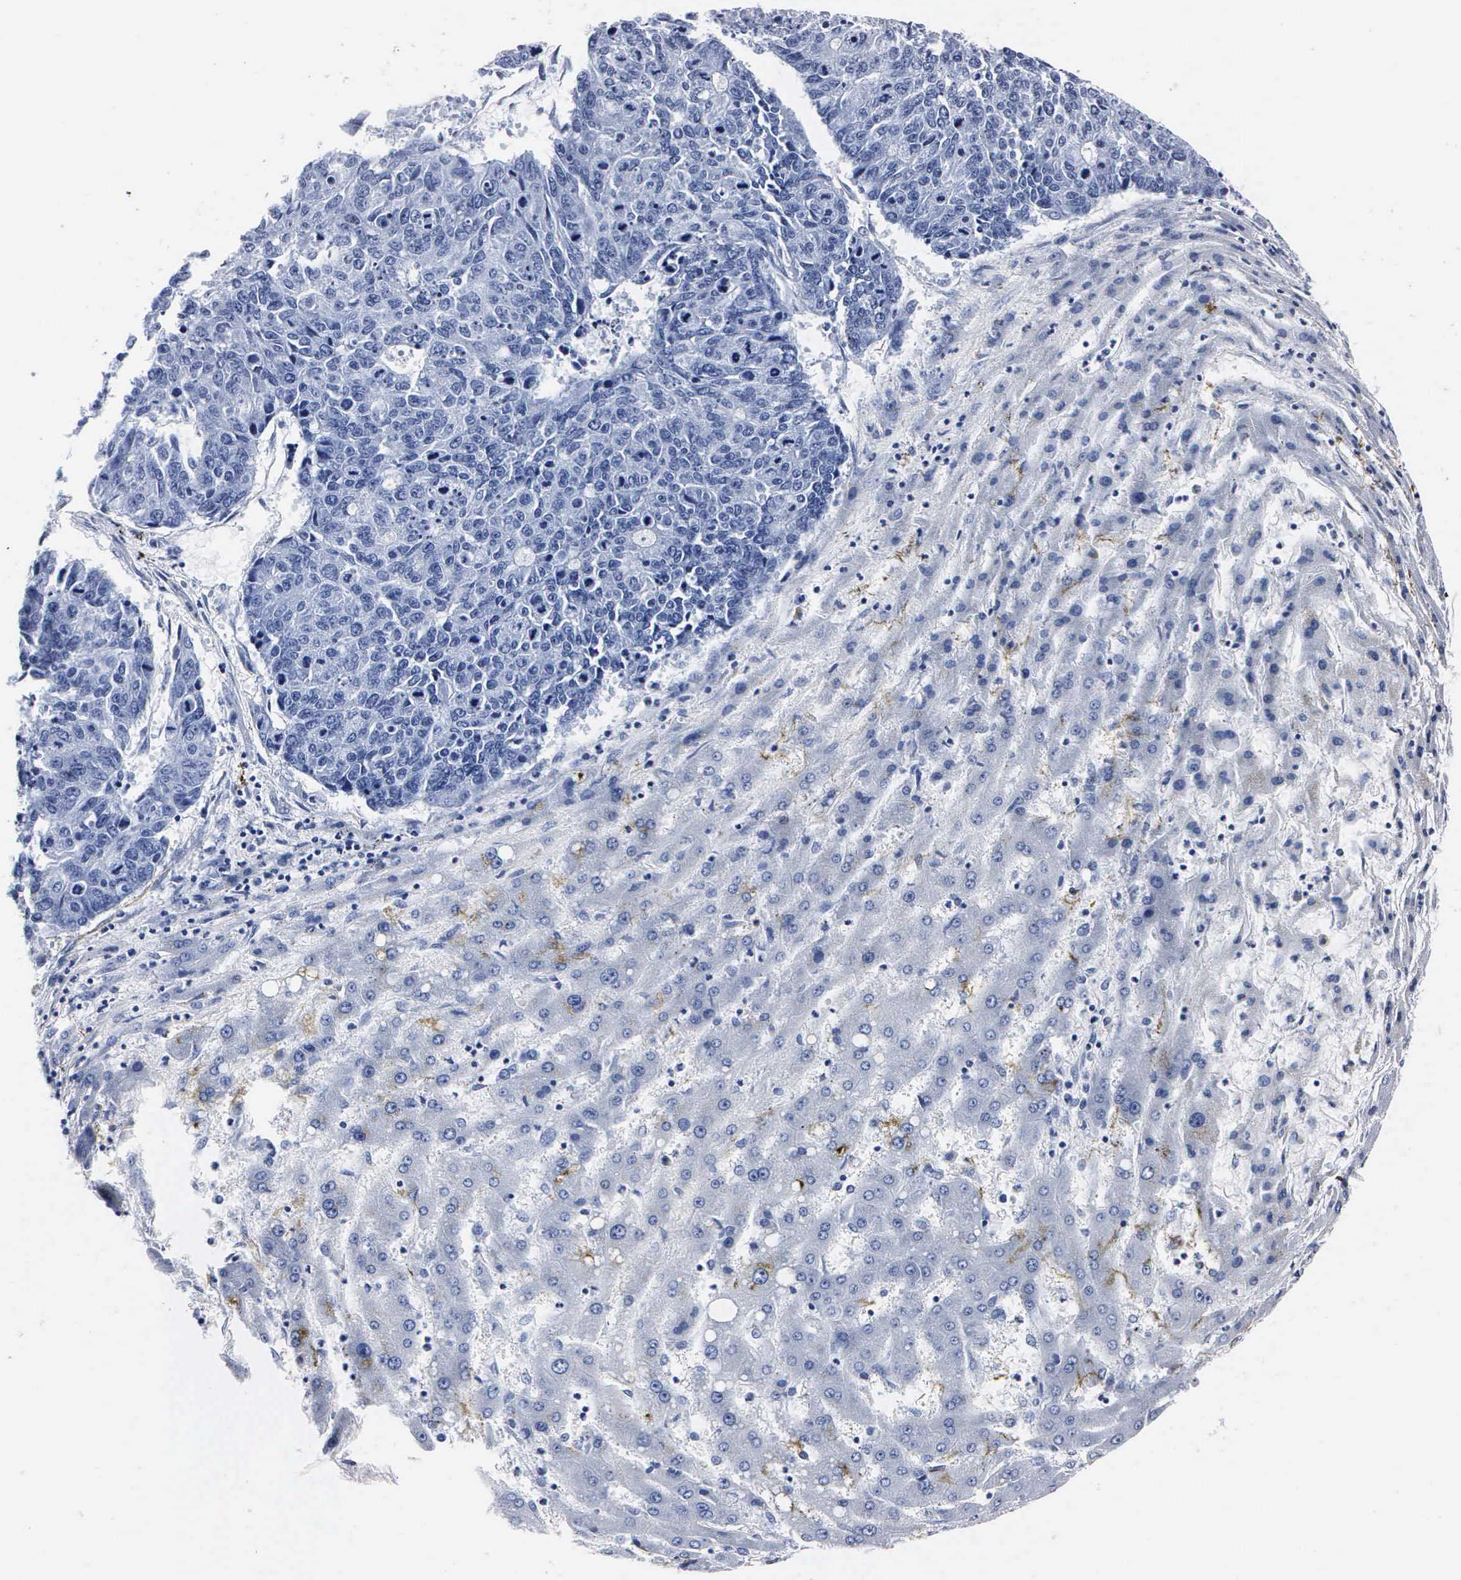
{"staining": {"intensity": "negative", "quantity": "none", "location": "none"}, "tissue": "liver cancer", "cell_type": "Tumor cells", "image_type": "cancer", "snomed": [{"axis": "morphology", "description": "Carcinoma, metastatic, NOS"}, {"axis": "topography", "description": "Liver"}], "caption": "Immunohistochemistry of human metastatic carcinoma (liver) demonstrates no expression in tumor cells. (DAB immunohistochemistry (IHC), high magnification).", "gene": "MB", "patient": {"sex": "male", "age": 49}}